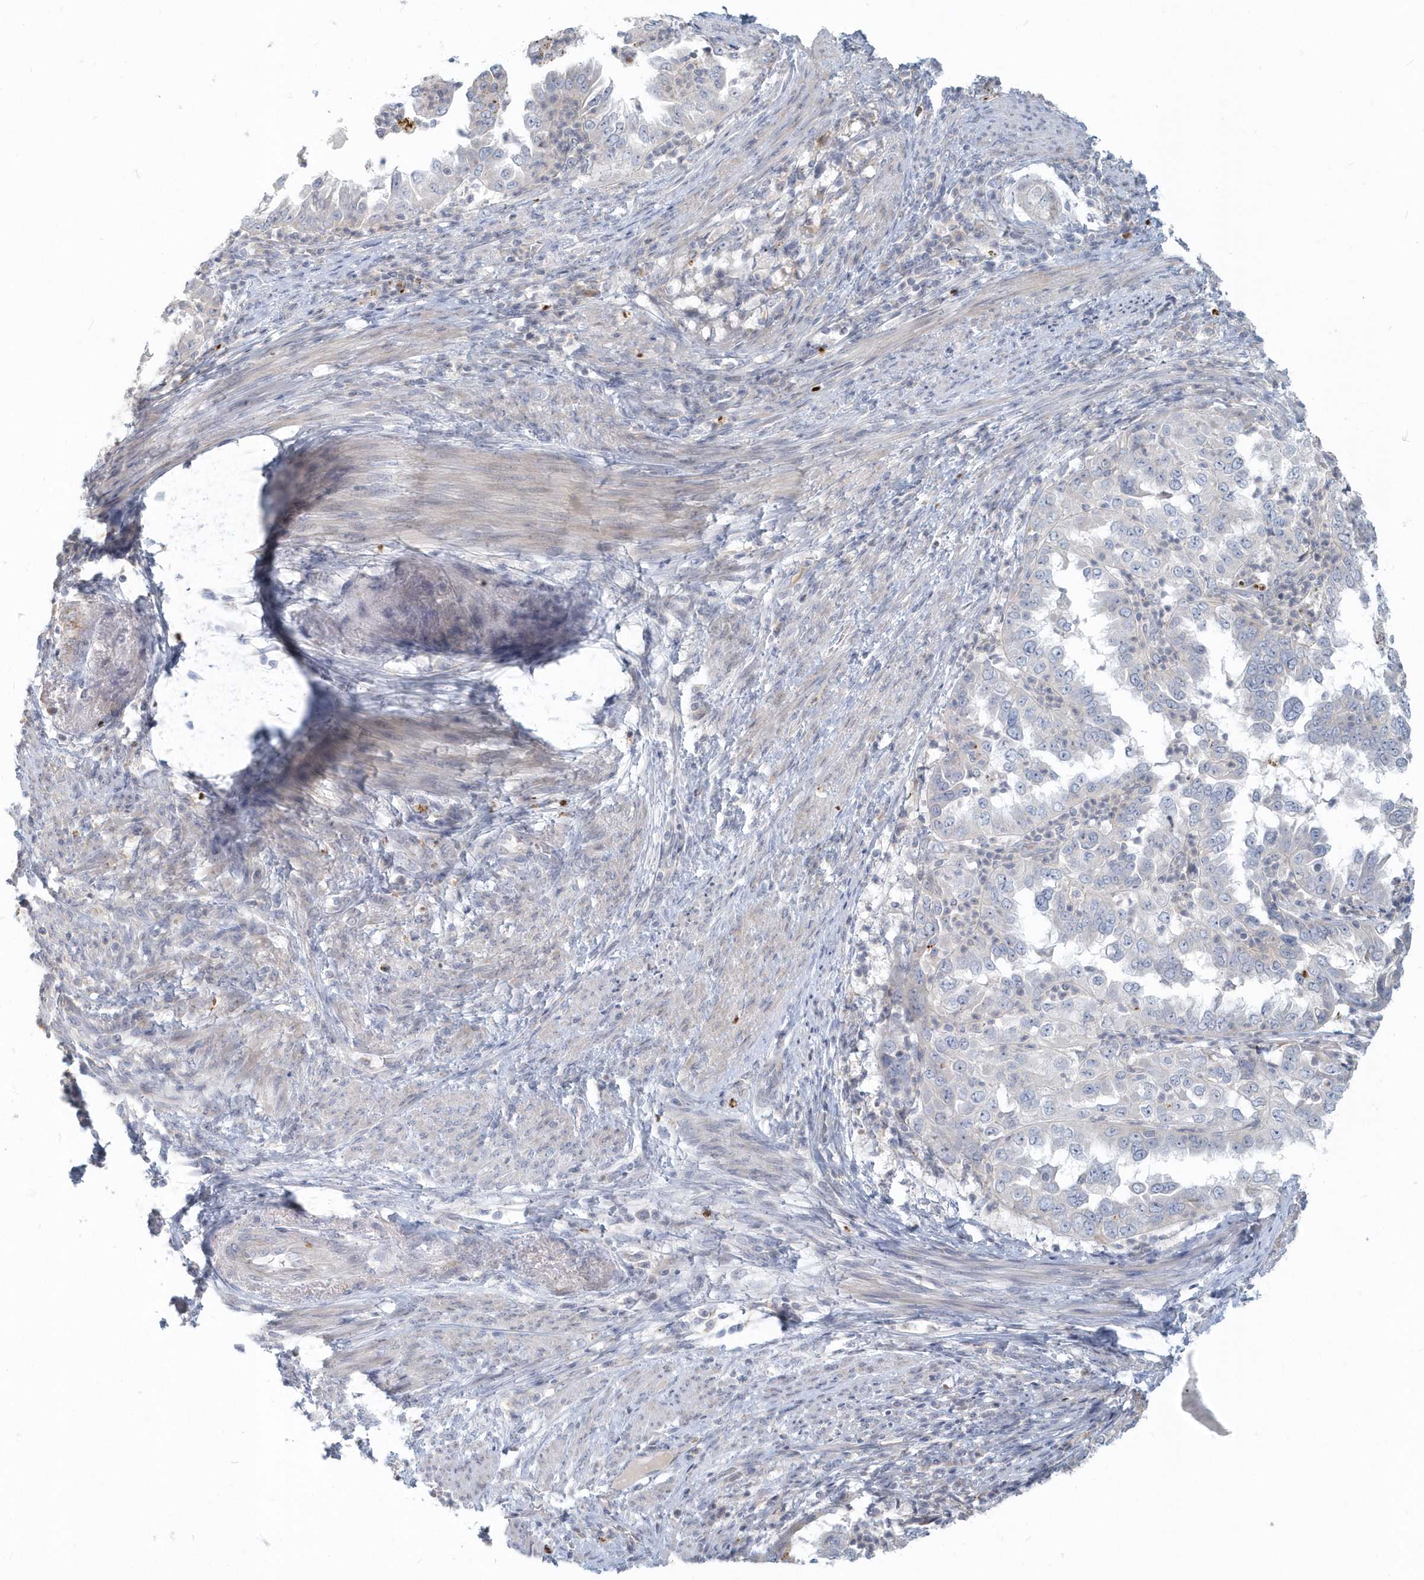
{"staining": {"intensity": "negative", "quantity": "none", "location": "none"}, "tissue": "endometrial cancer", "cell_type": "Tumor cells", "image_type": "cancer", "snomed": [{"axis": "morphology", "description": "Adenocarcinoma, NOS"}, {"axis": "topography", "description": "Endometrium"}], "caption": "There is no significant staining in tumor cells of endometrial adenocarcinoma.", "gene": "NAPB", "patient": {"sex": "female", "age": 85}}